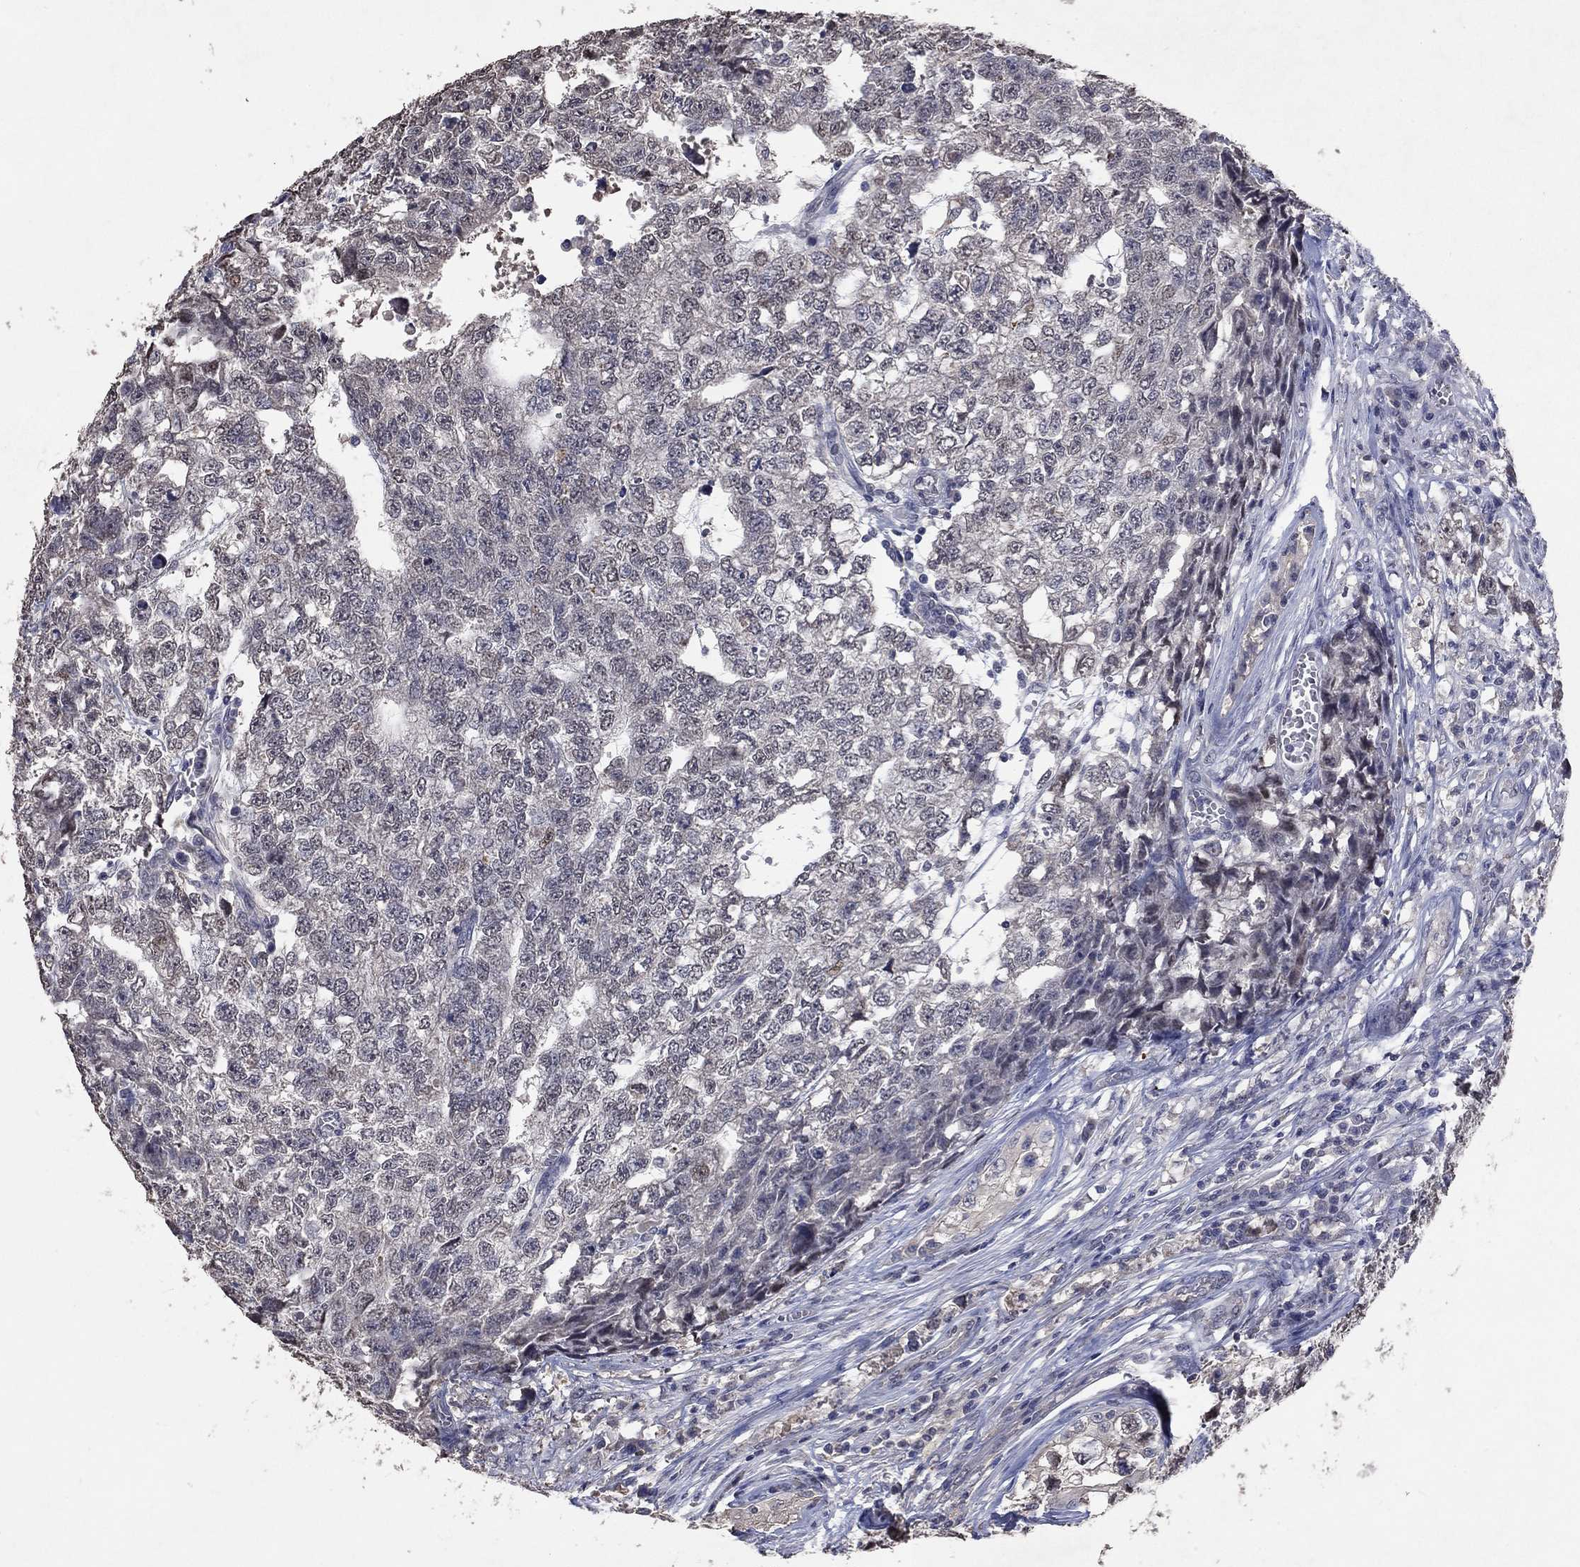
{"staining": {"intensity": "negative", "quantity": "none", "location": "none"}, "tissue": "testis cancer", "cell_type": "Tumor cells", "image_type": "cancer", "snomed": [{"axis": "morphology", "description": "Seminoma, NOS"}, {"axis": "morphology", "description": "Carcinoma, Embryonal, NOS"}, {"axis": "topography", "description": "Testis"}], "caption": "A photomicrograph of testis cancer stained for a protein displays no brown staining in tumor cells. (DAB IHC, high magnification).", "gene": "CHST5", "patient": {"sex": "male", "age": 22}}